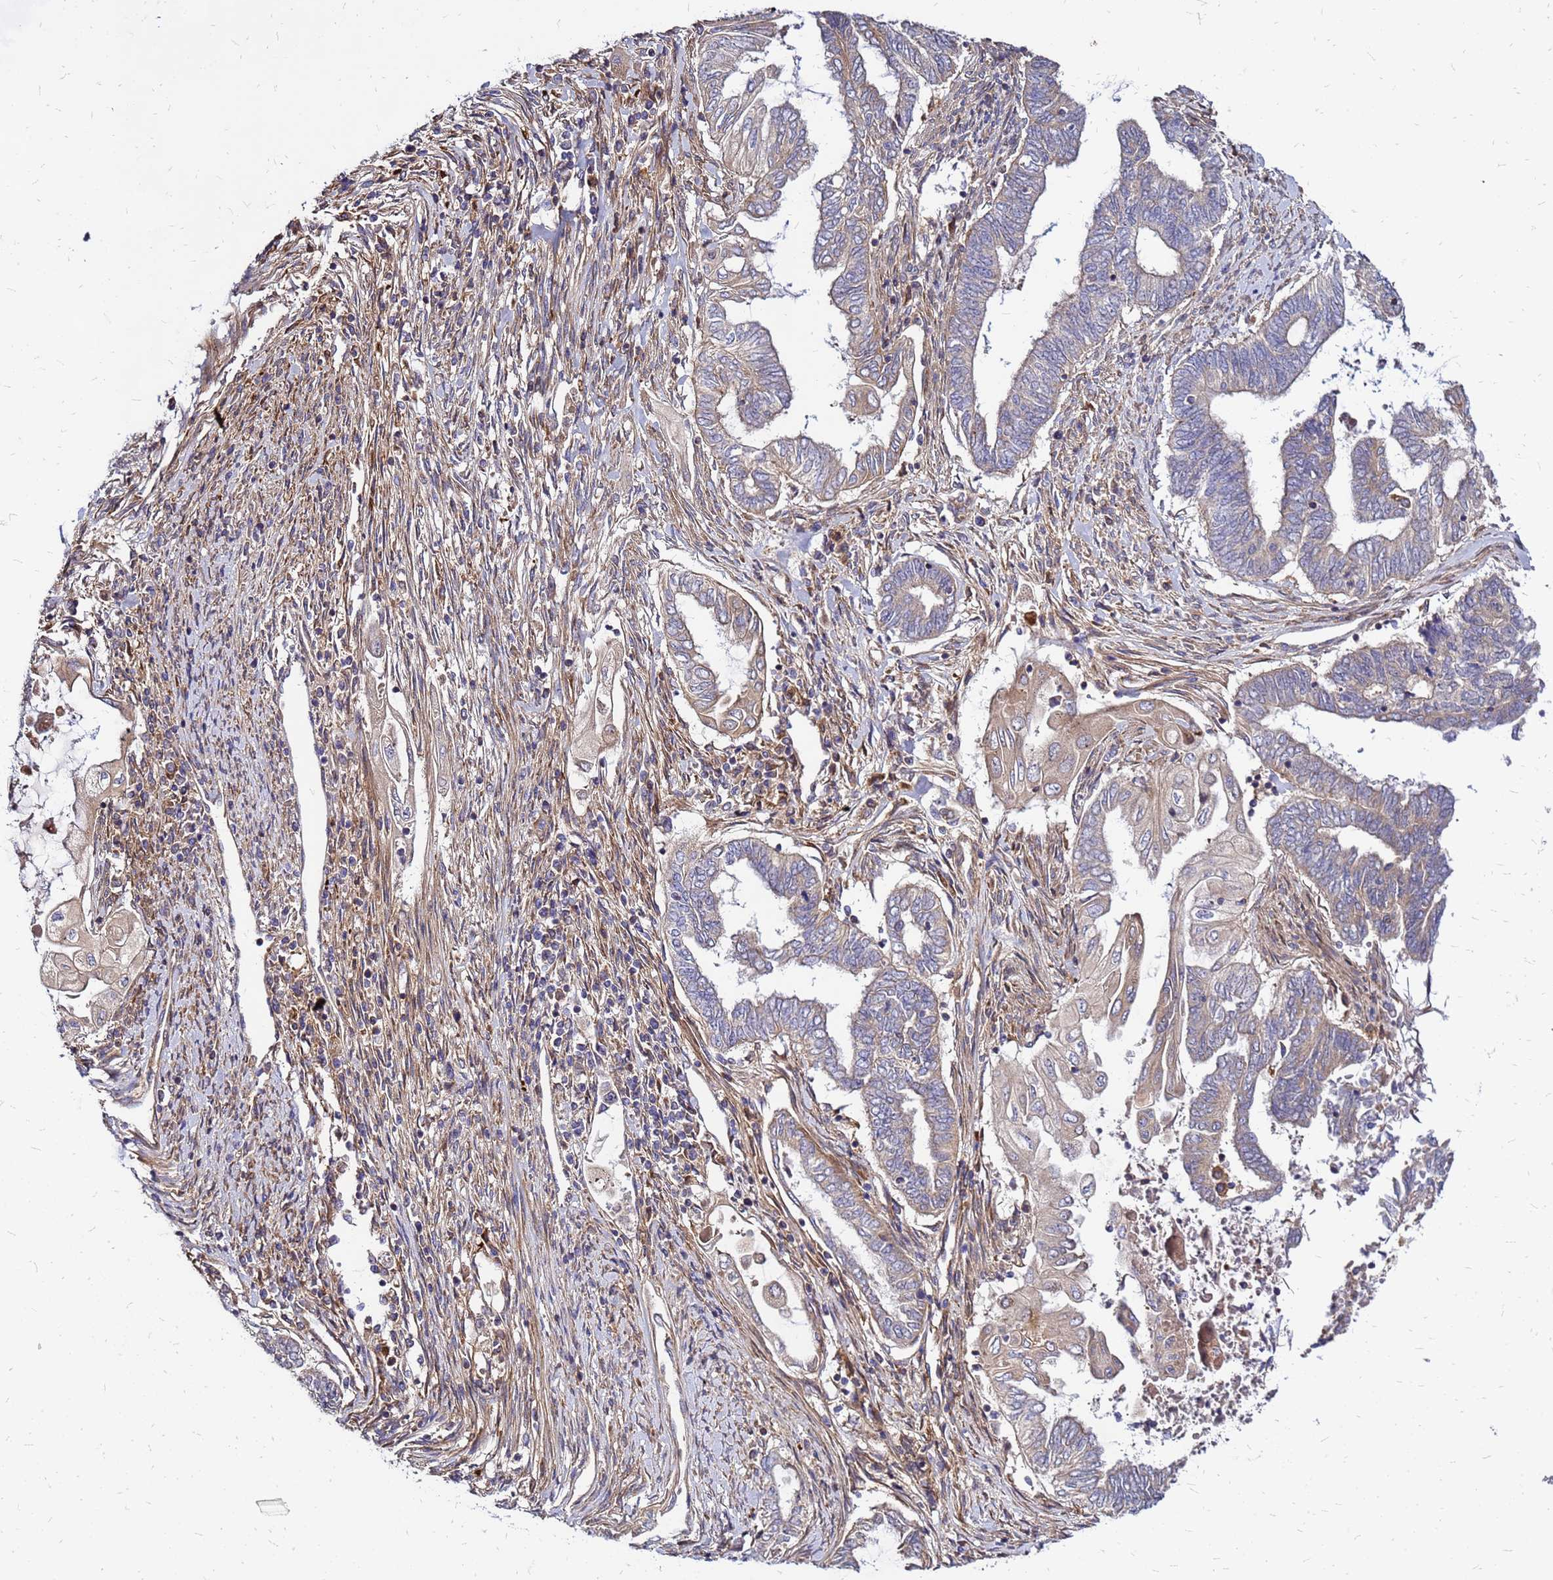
{"staining": {"intensity": "weak", "quantity": "<25%", "location": "cytoplasmic/membranous"}, "tissue": "endometrial cancer", "cell_type": "Tumor cells", "image_type": "cancer", "snomed": [{"axis": "morphology", "description": "Adenocarcinoma, NOS"}, {"axis": "topography", "description": "Uterus"}, {"axis": "topography", "description": "Endometrium"}], "caption": "Endometrial cancer (adenocarcinoma) was stained to show a protein in brown. There is no significant positivity in tumor cells.", "gene": "CYBC1", "patient": {"sex": "female", "age": 70}}